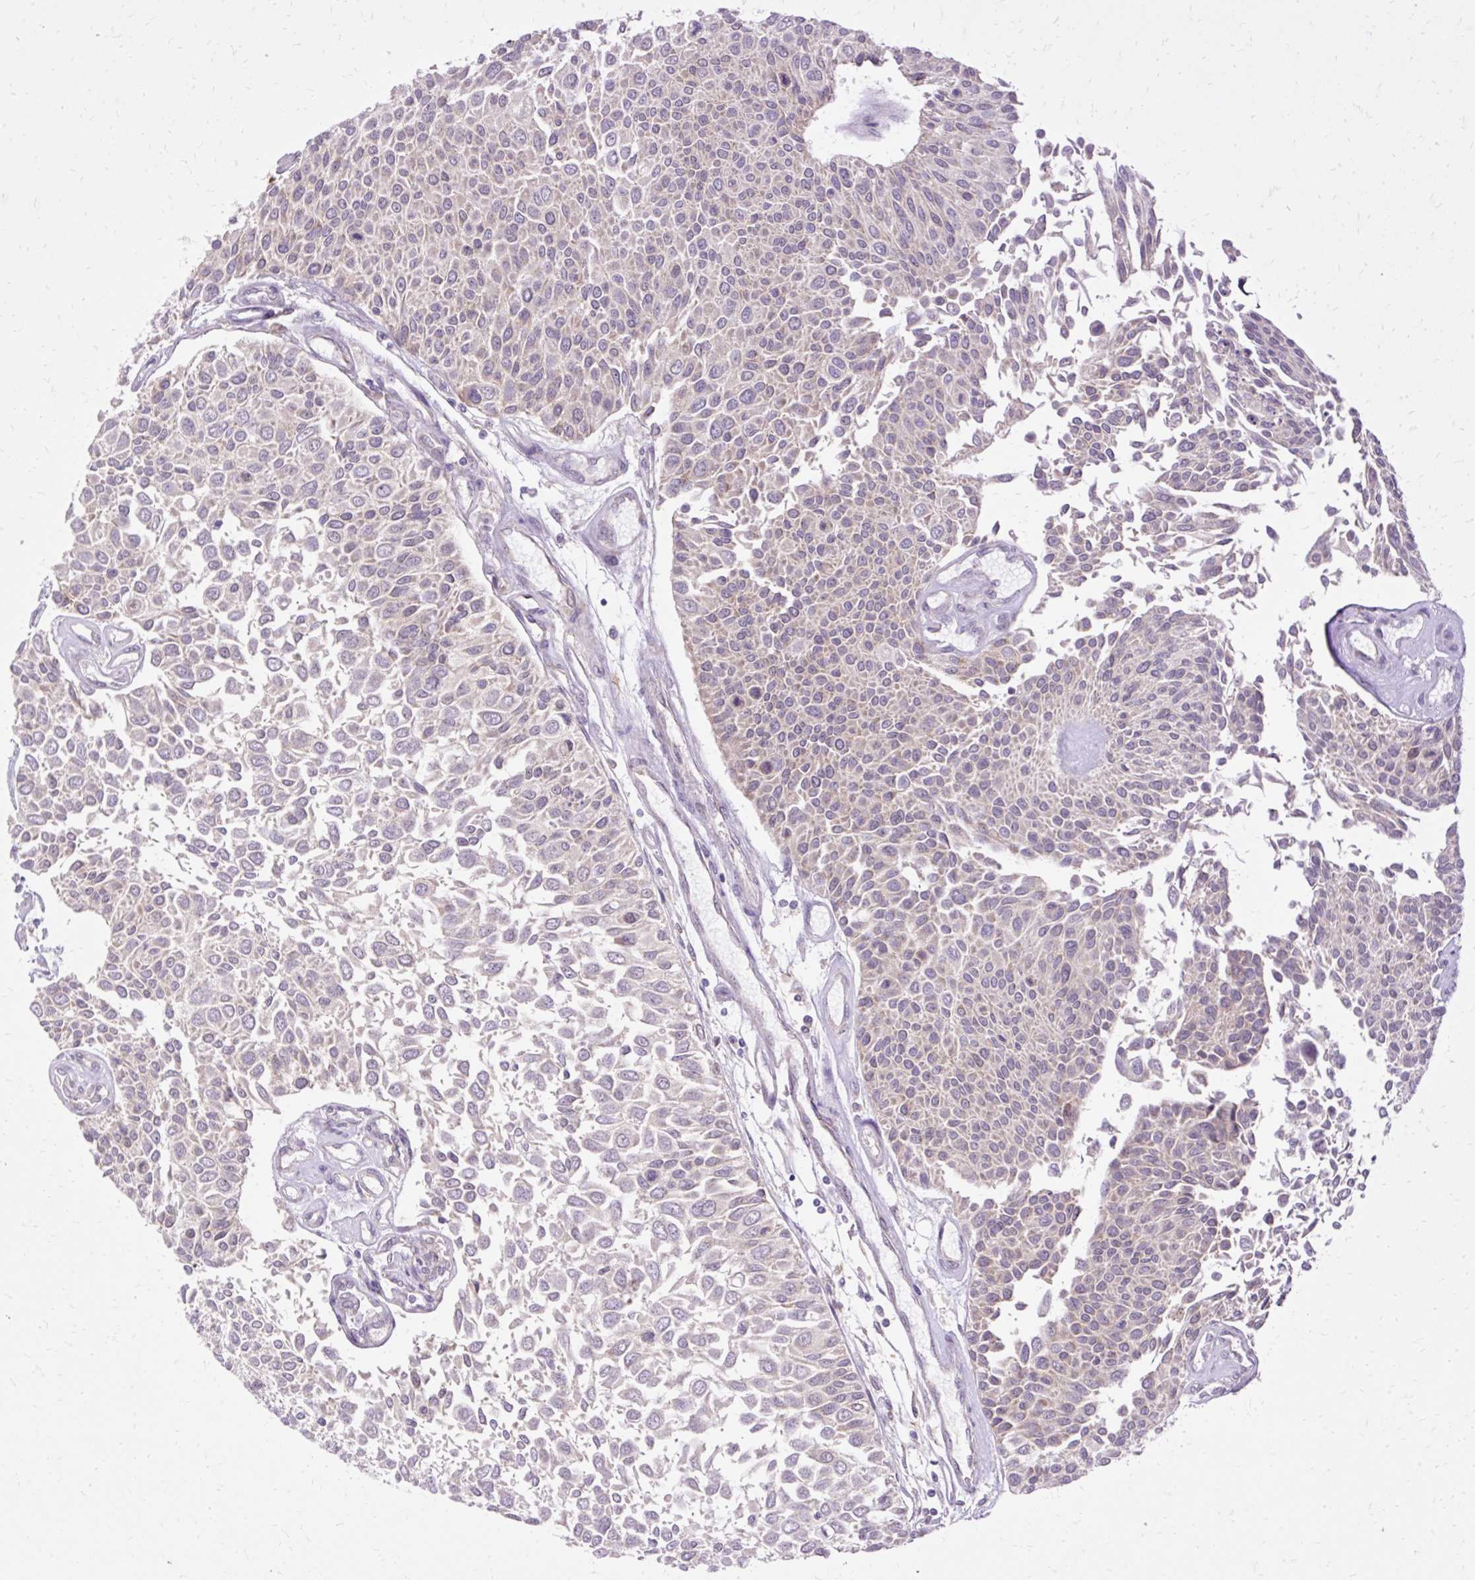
{"staining": {"intensity": "weak", "quantity": "<25%", "location": "cytoplasmic/membranous"}, "tissue": "urothelial cancer", "cell_type": "Tumor cells", "image_type": "cancer", "snomed": [{"axis": "morphology", "description": "Urothelial carcinoma, NOS"}, {"axis": "topography", "description": "Urinary bladder"}], "caption": "IHC of transitional cell carcinoma displays no staining in tumor cells.", "gene": "GEMIN2", "patient": {"sex": "male", "age": 55}}